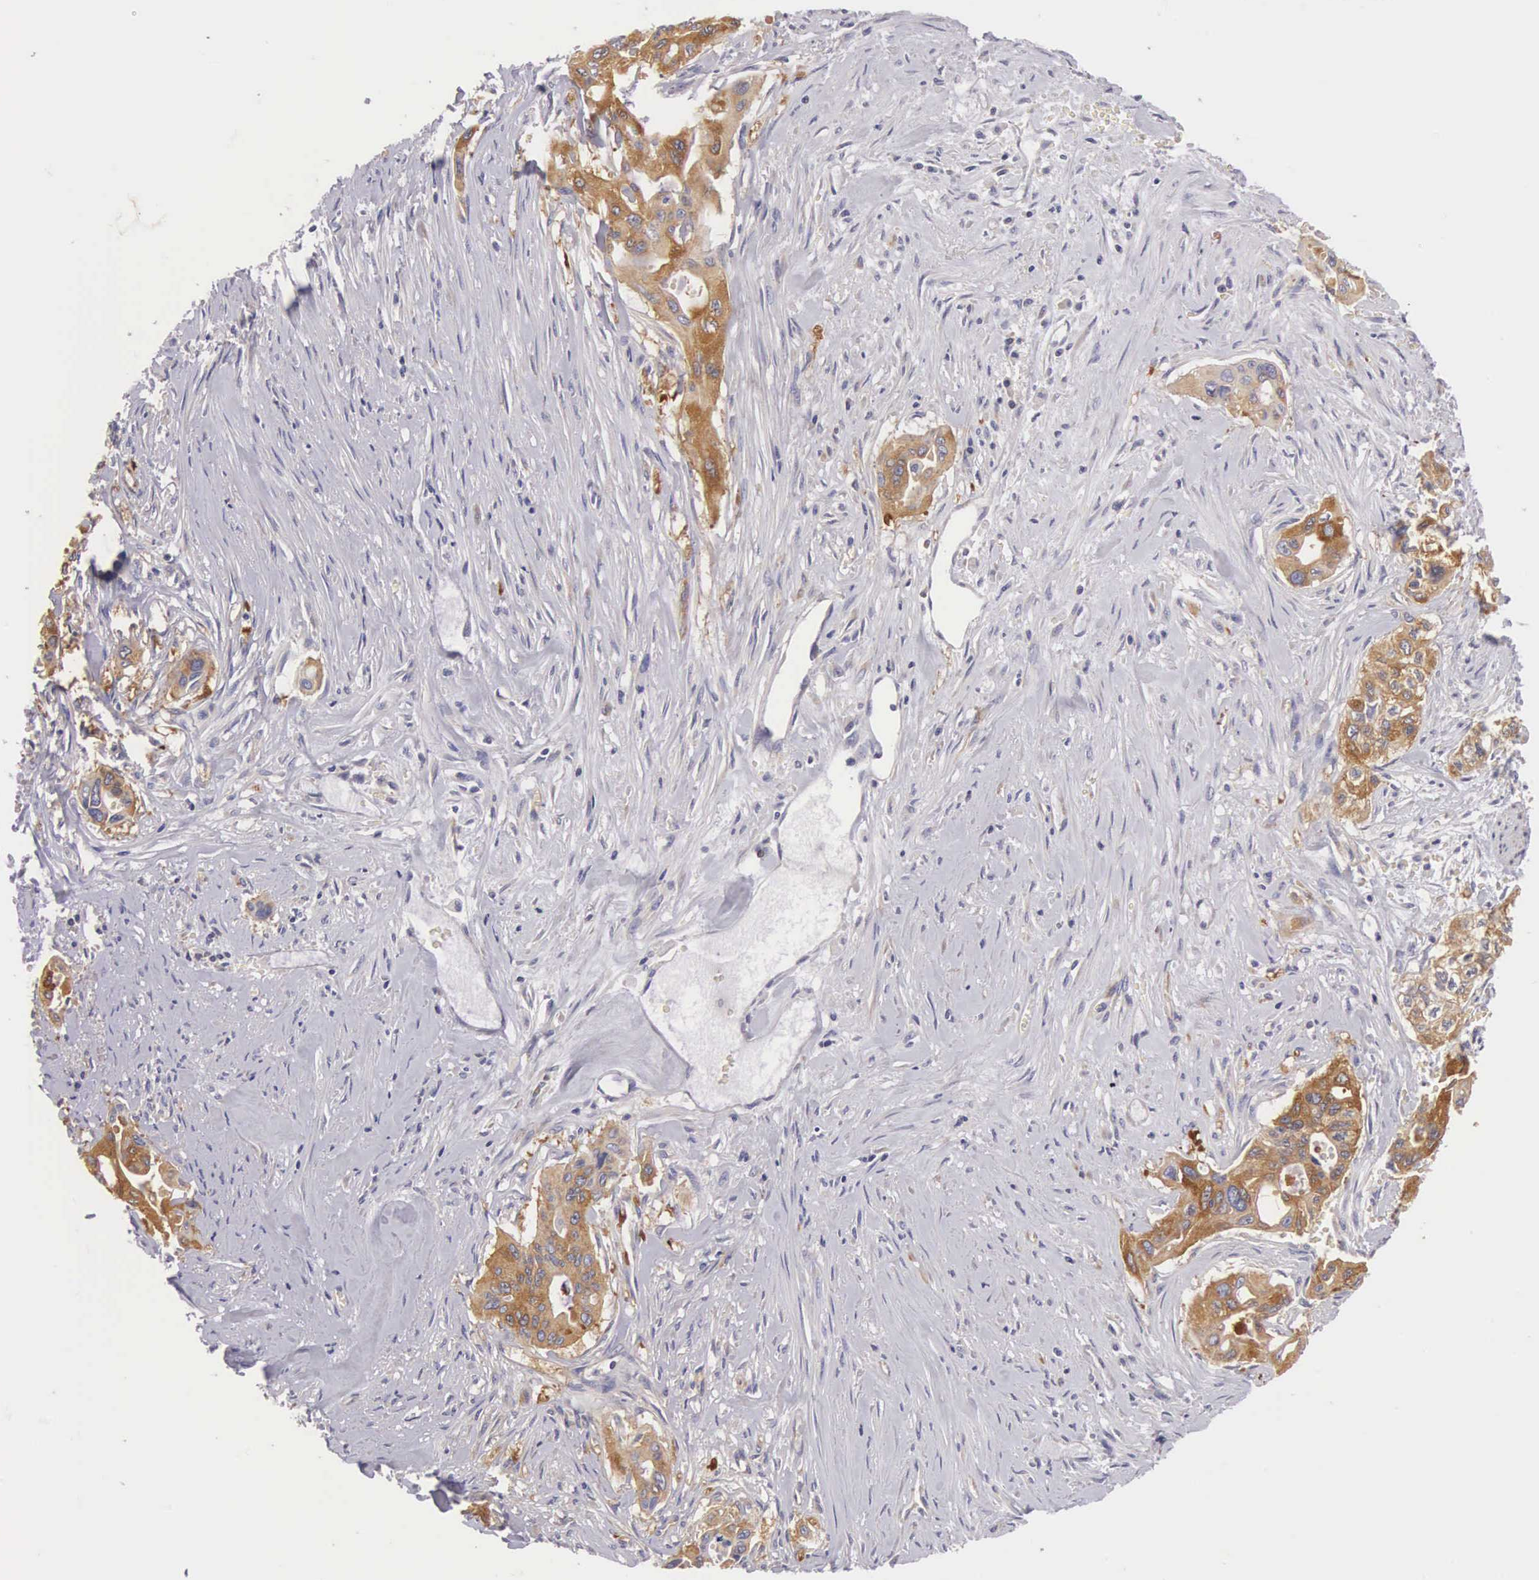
{"staining": {"intensity": "moderate", "quantity": "25%-75%", "location": "cytoplasmic/membranous"}, "tissue": "pancreatic cancer", "cell_type": "Tumor cells", "image_type": "cancer", "snomed": [{"axis": "morphology", "description": "Adenocarcinoma, NOS"}, {"axis": "topography", "description": "Pancreas"}], "caption": "Protein staining exhibits moderate cytoplasmic/membranous positivity in approximately 25%-75% of tumor cells in pancreatic cancer.", "gene": "OSBPL3", "patient": {"sex": "male", "age": 77}}